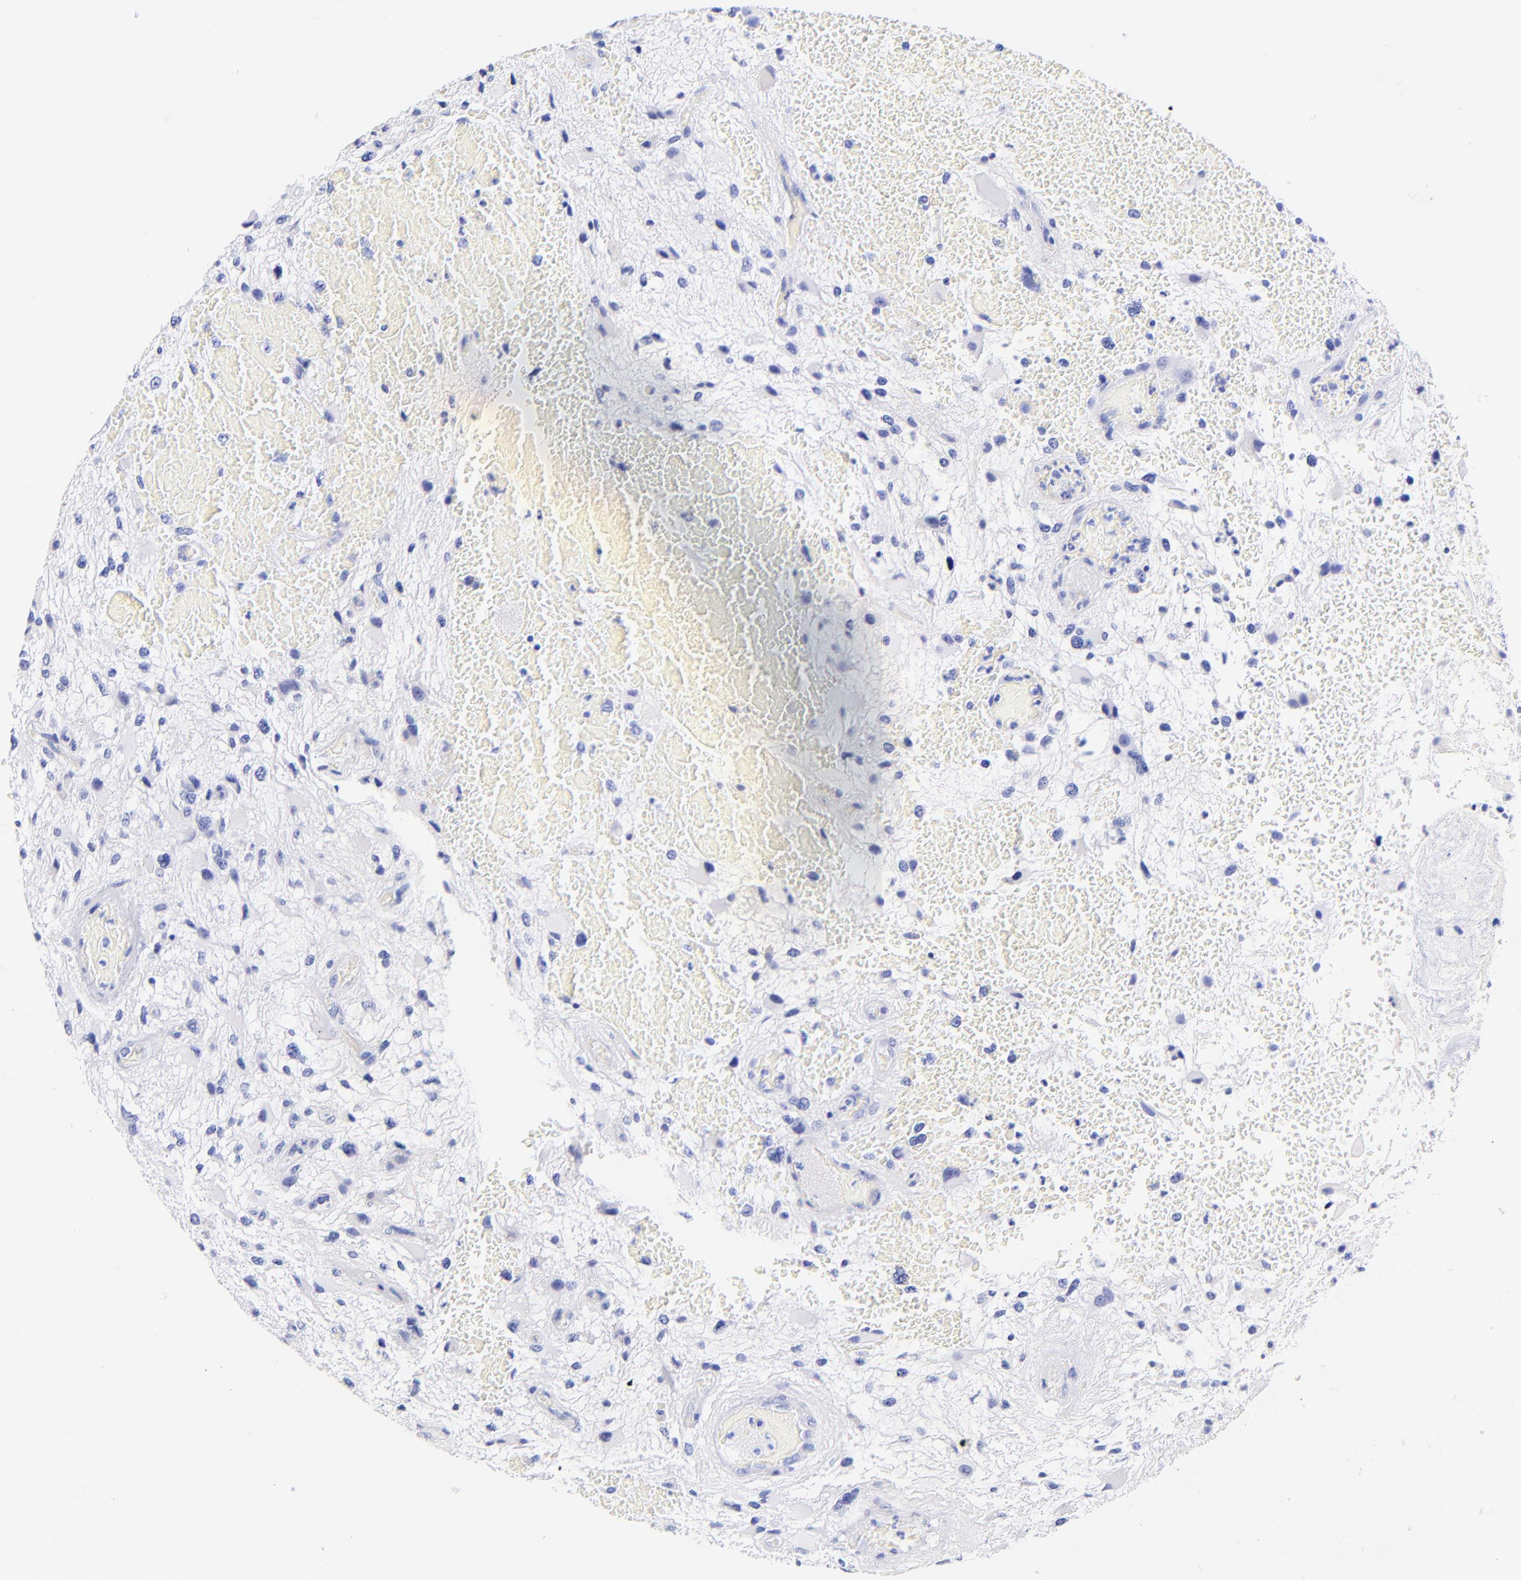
{"staining": {"intensity": "negative", "quantity": "none", "location": "none"}, "tissue": "glioma", "cell_type": "Tumor cells", "image_type": "cancer", "snomed": [{"axis": "morphology", "description": "Glioma, malignant, High grade"}, {"axis": "topography", "description": "Brain"}], "caption": "Histopathology image shows no significant protein staining in tumor cells of high-grade glioma (malignant). Brightfield microscopy of immunohistochemistry stained with DAB (brown) and hematoxylin (blue), captured at high magnification.", "gene": "KRT19", "patient": {"sex": "female", "age": 60}}